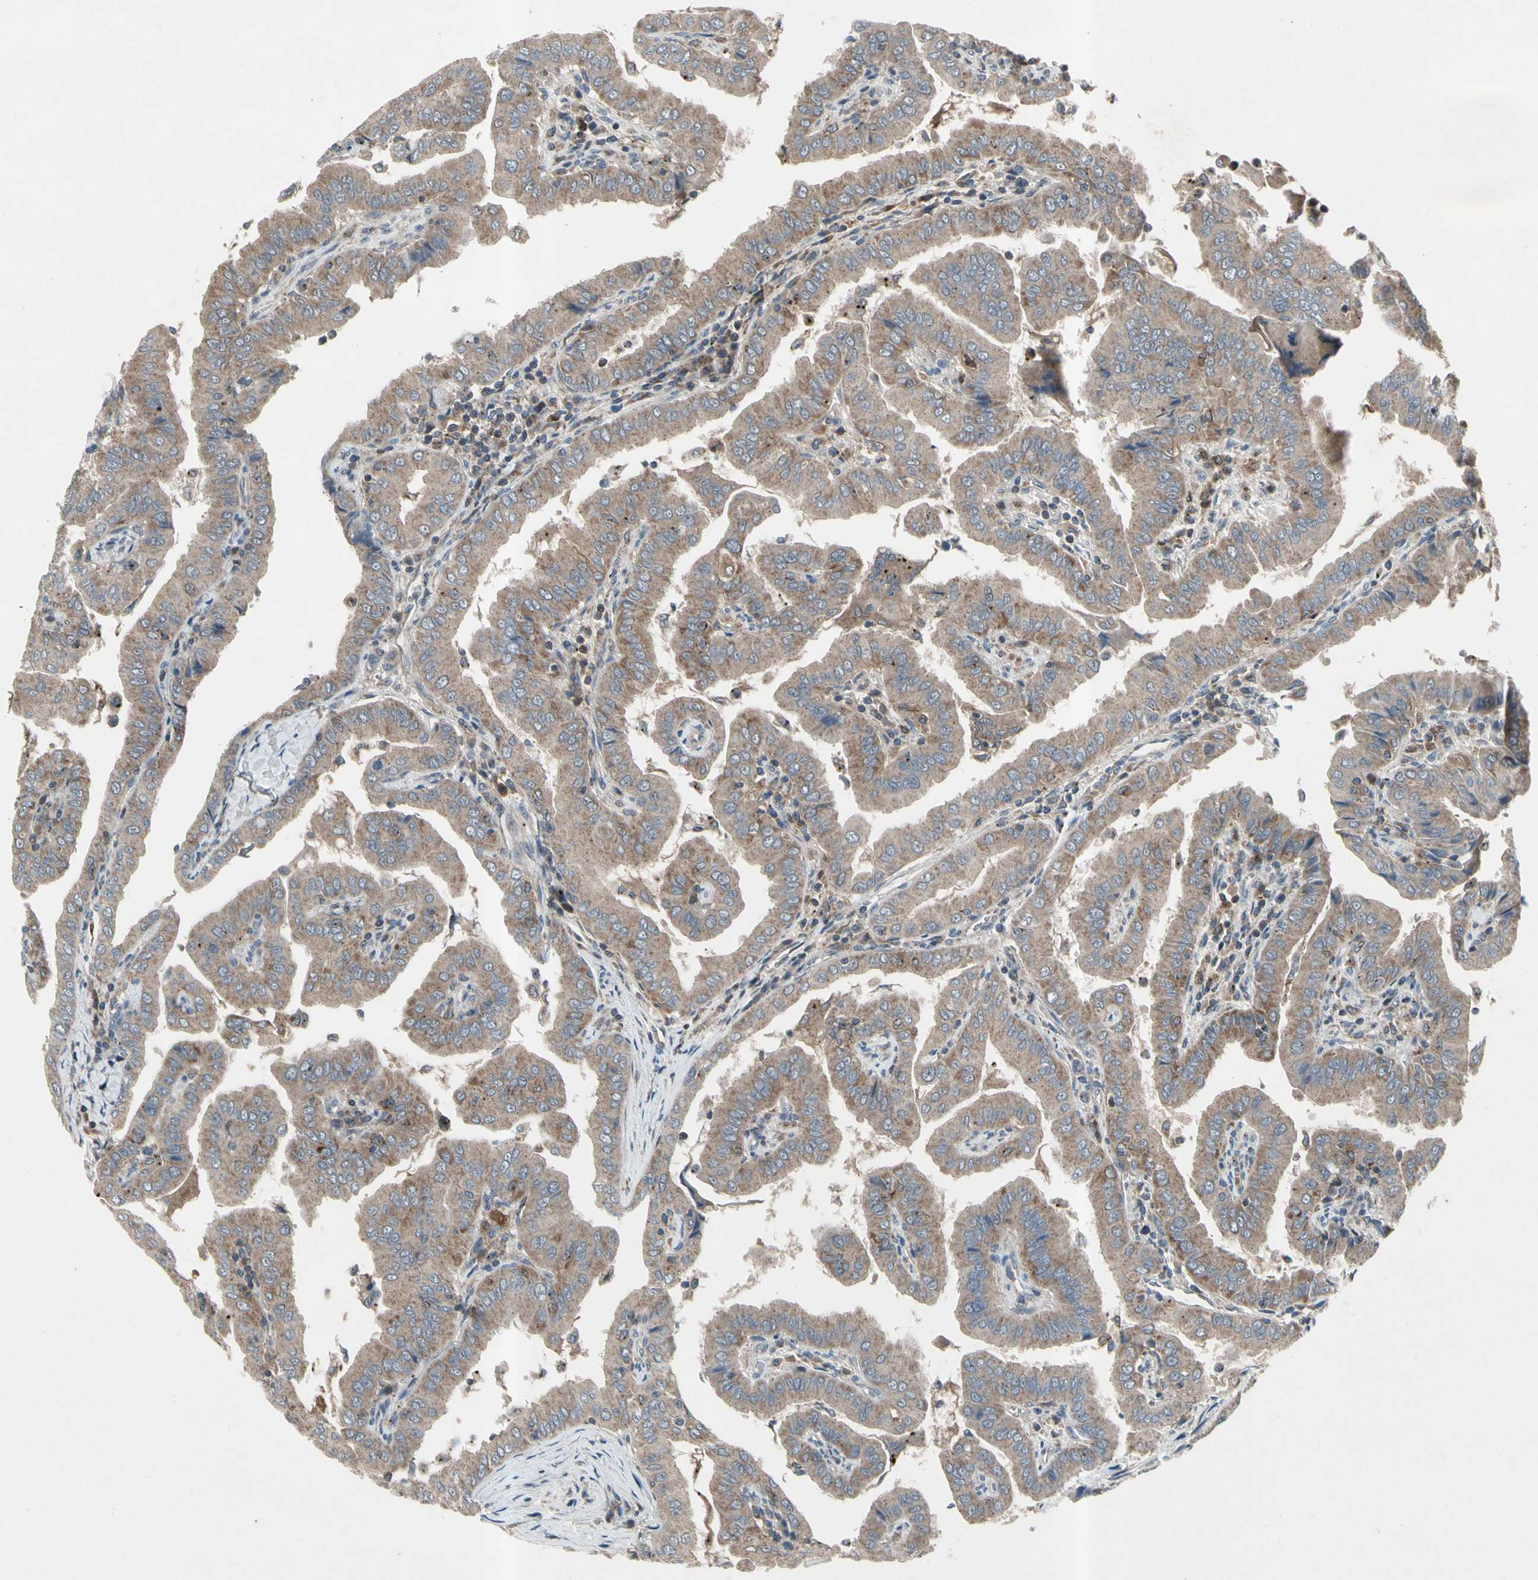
{"staining": {"intensity": "weak", "quantity": ">75%", "location": "cytoplasmic/membranous"}, "tissue": "thyroid cancer", "cell_type": "Tumor cells", "image_type": "cancer", "snomed": [{"axis": "morphology", "description": "Papillary adenocarcinoma, NOS"}, {"axis": "topography", "description": "Thyroid gland"}], "caption": "Weak cytoplasmic/membranous protein expression is seen in about >75% of tumor cells in papillary adenocarcinoma (thyroid).", "gene": "NMI", "patient": {"sex": "male", "age": 33}}